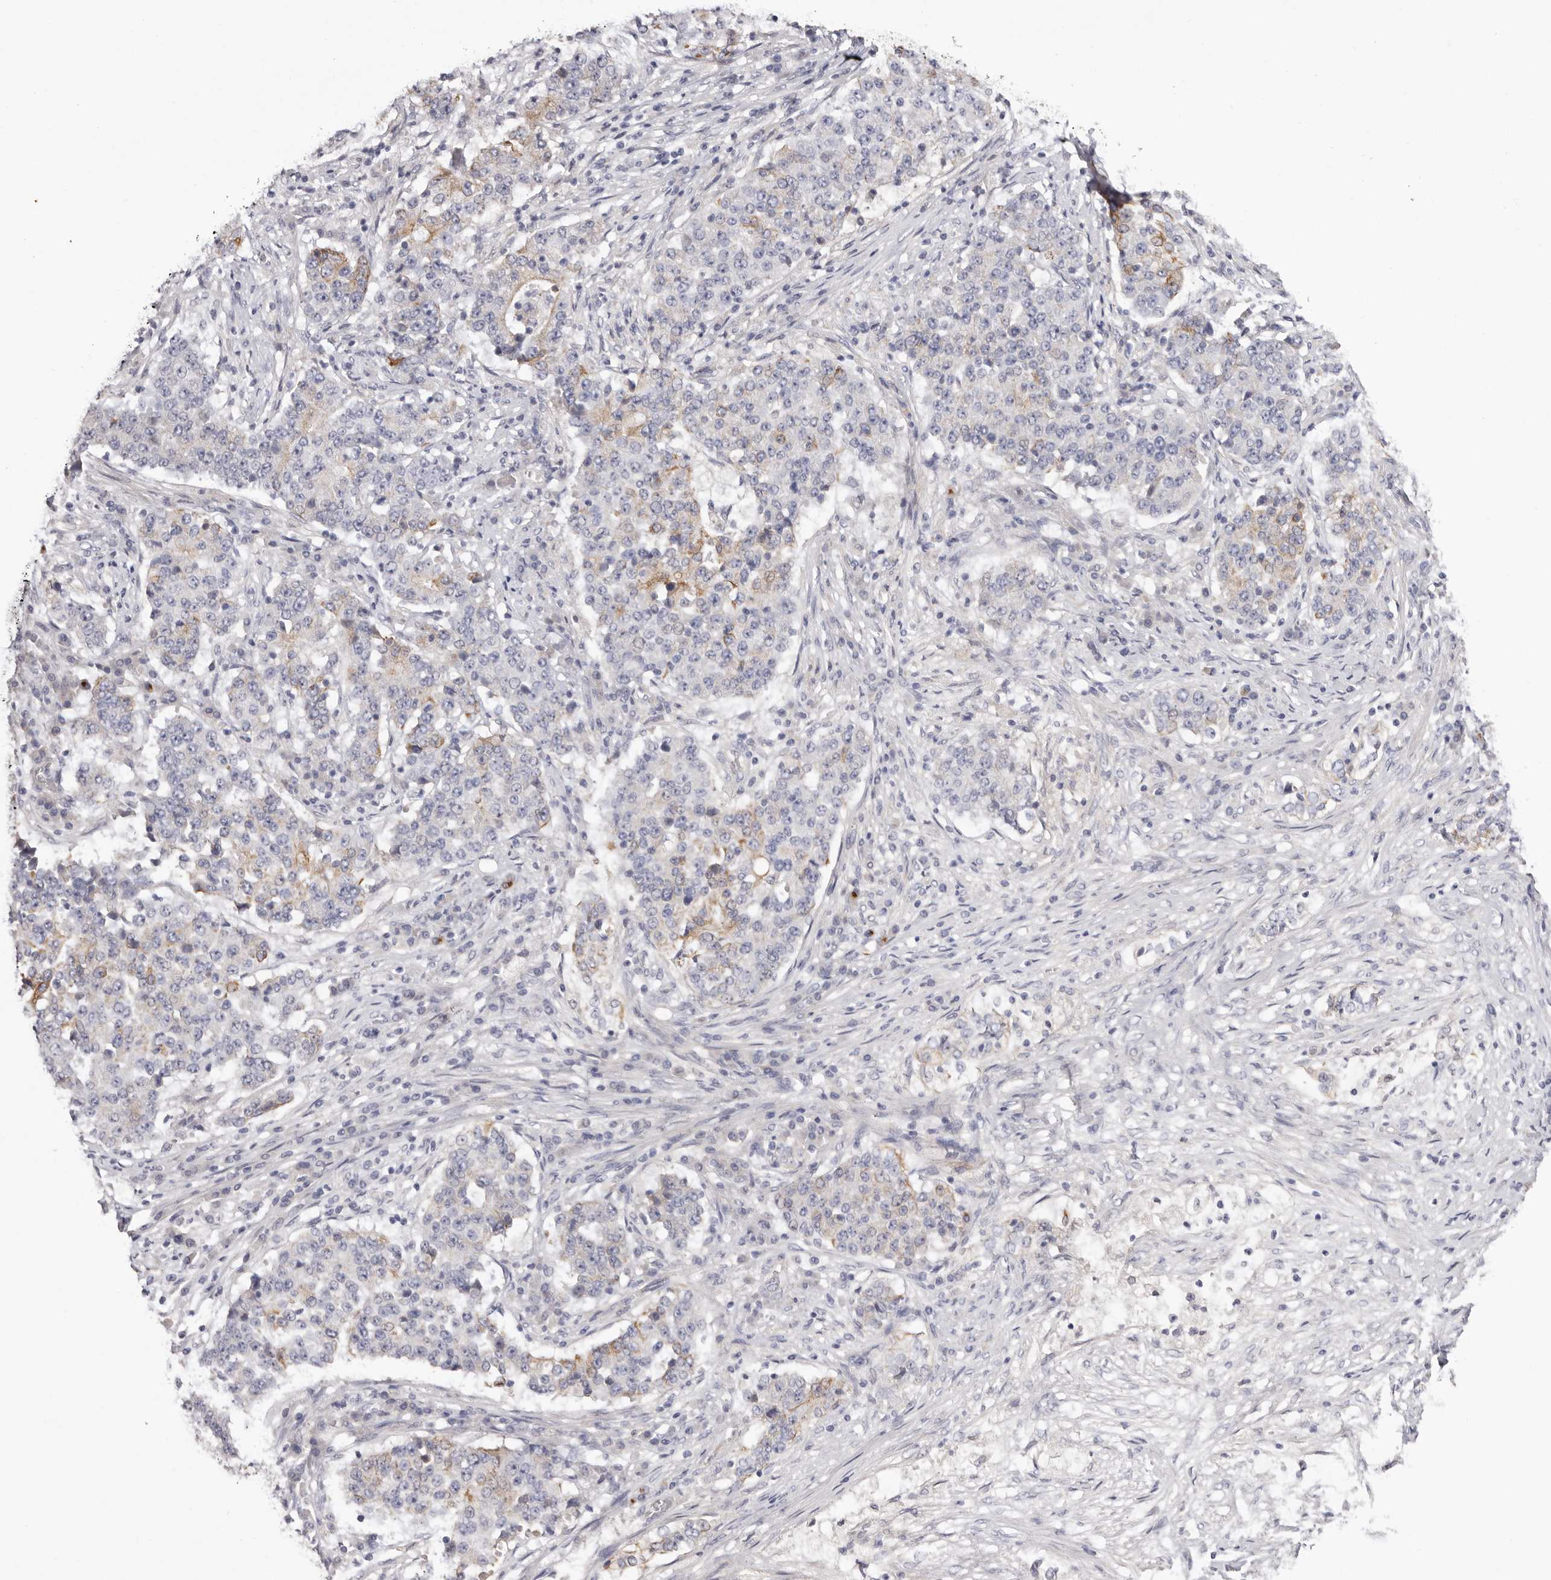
{"staining": {"intensity": "weak", "quantity": "<25%", "location": "cytoplasmic/membranous"}, "tissue": "stomach cancer", "cell_type": "Tumor cells", "image_type": "cancer", "snomed": [{"axis": "morphology", "description": "Adenocarcinoma, NOS"}, {"axis": "topography", "description": "Stomach"}], "caption": "Stomach cancer stained for a protein using immunohistochemistry (IHC) shows no staining tumor cells.", "gene": "STK16", "patient": {"sex": "male", "age": 59}}